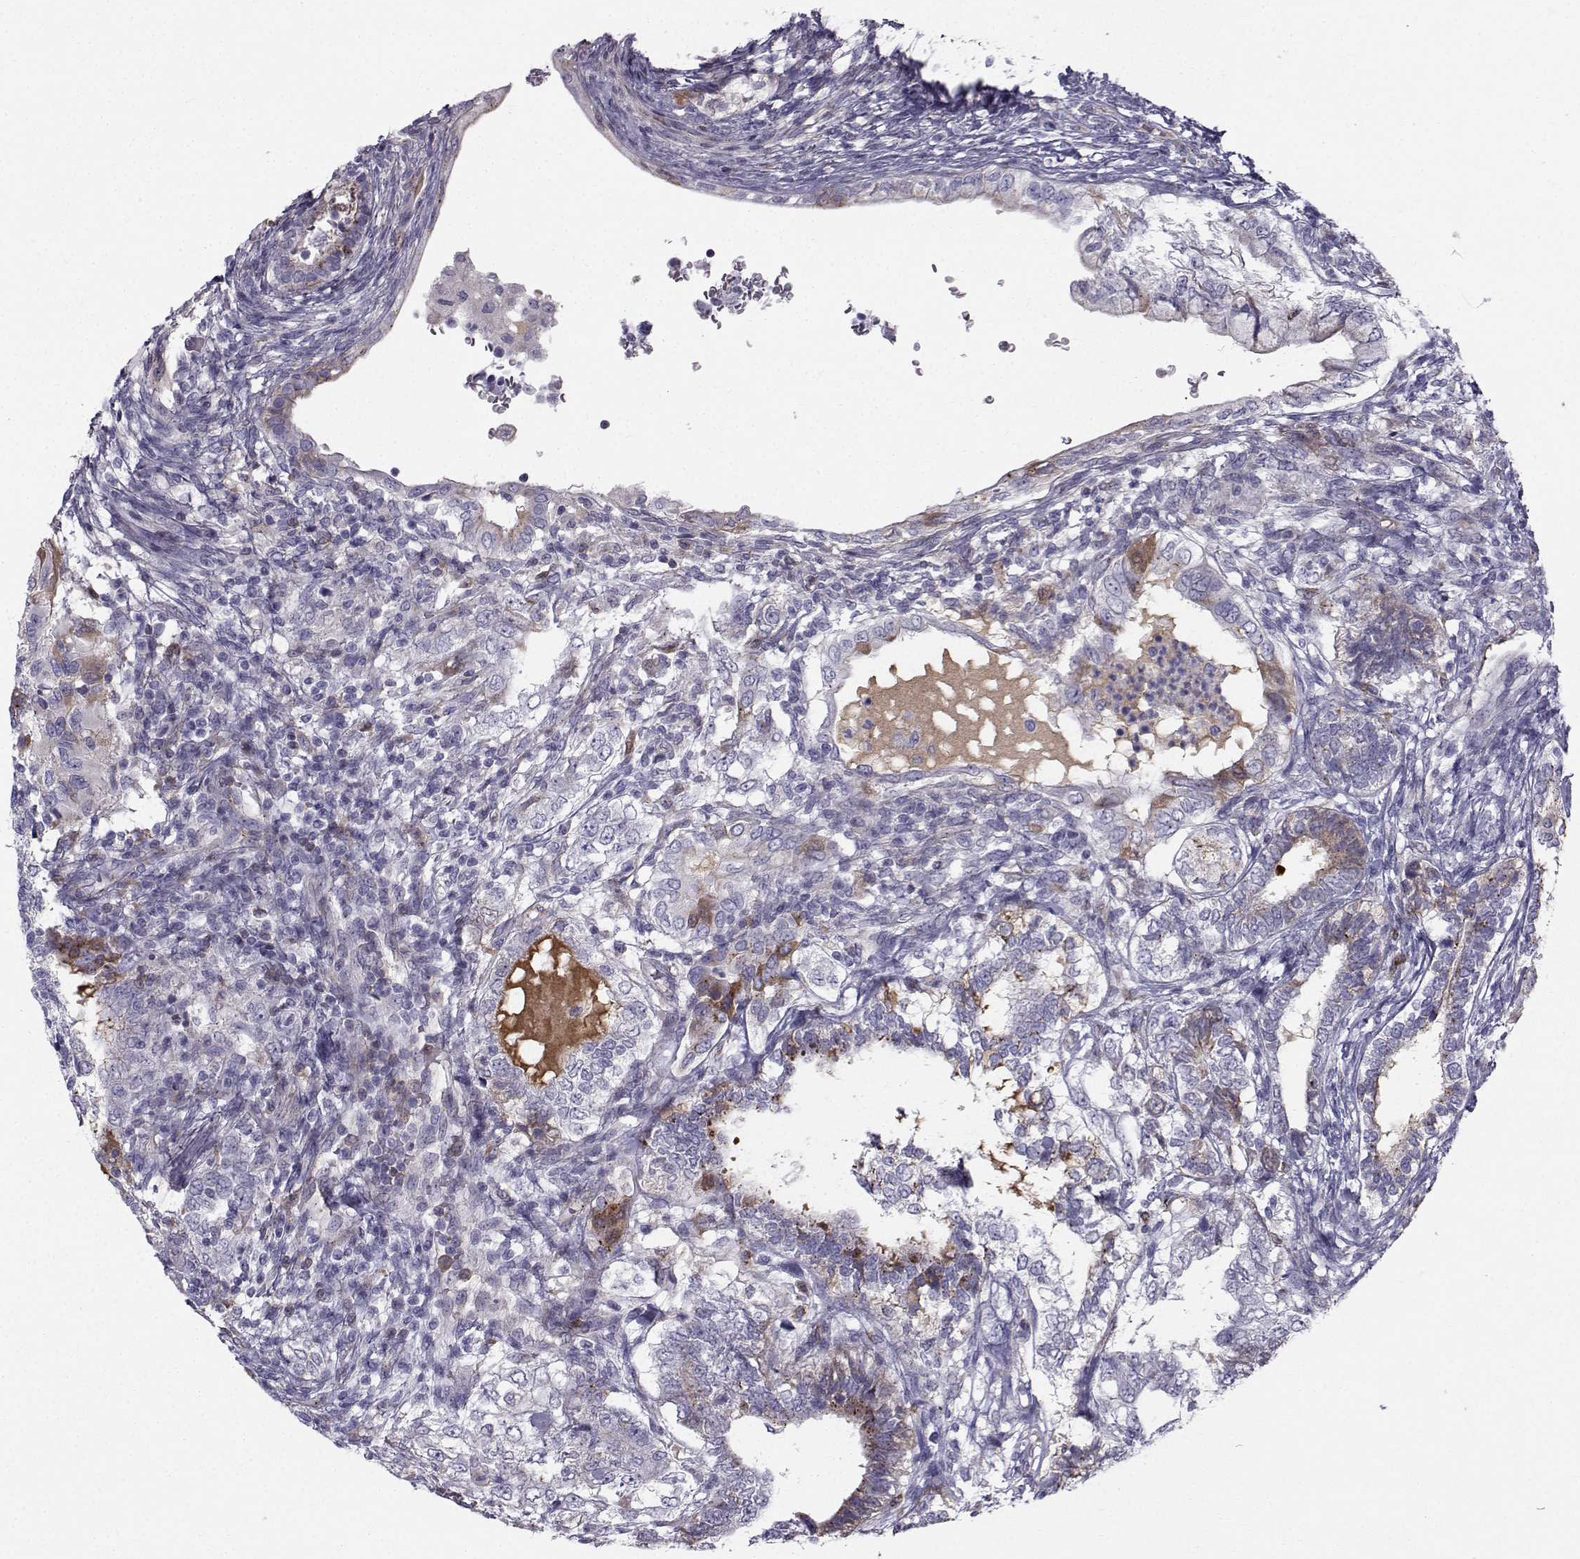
{"staining": {"intensity": "moderate", "quantity": "<25%", "location": "cytoplasmic/membranous"}, "tissue": "testis cancer", "cell_type": "Tumor cells", "image_type": "cancer", "snomed": [{"axis": "morphology", "description": "Seminoma, NOS"}, {"axis": "morphology", "description": "Carcinoma, Embryonal, NOS"}, {"axis": "topography", "description": "Testis"}], "caption": "A brown stain highlights moderate cytoplasmic/membranous expression of a protein in human testis embryonal carcinoma tumor cells.", "gene": "CALCR", "patient": {"sex": "male", "age": 41}}